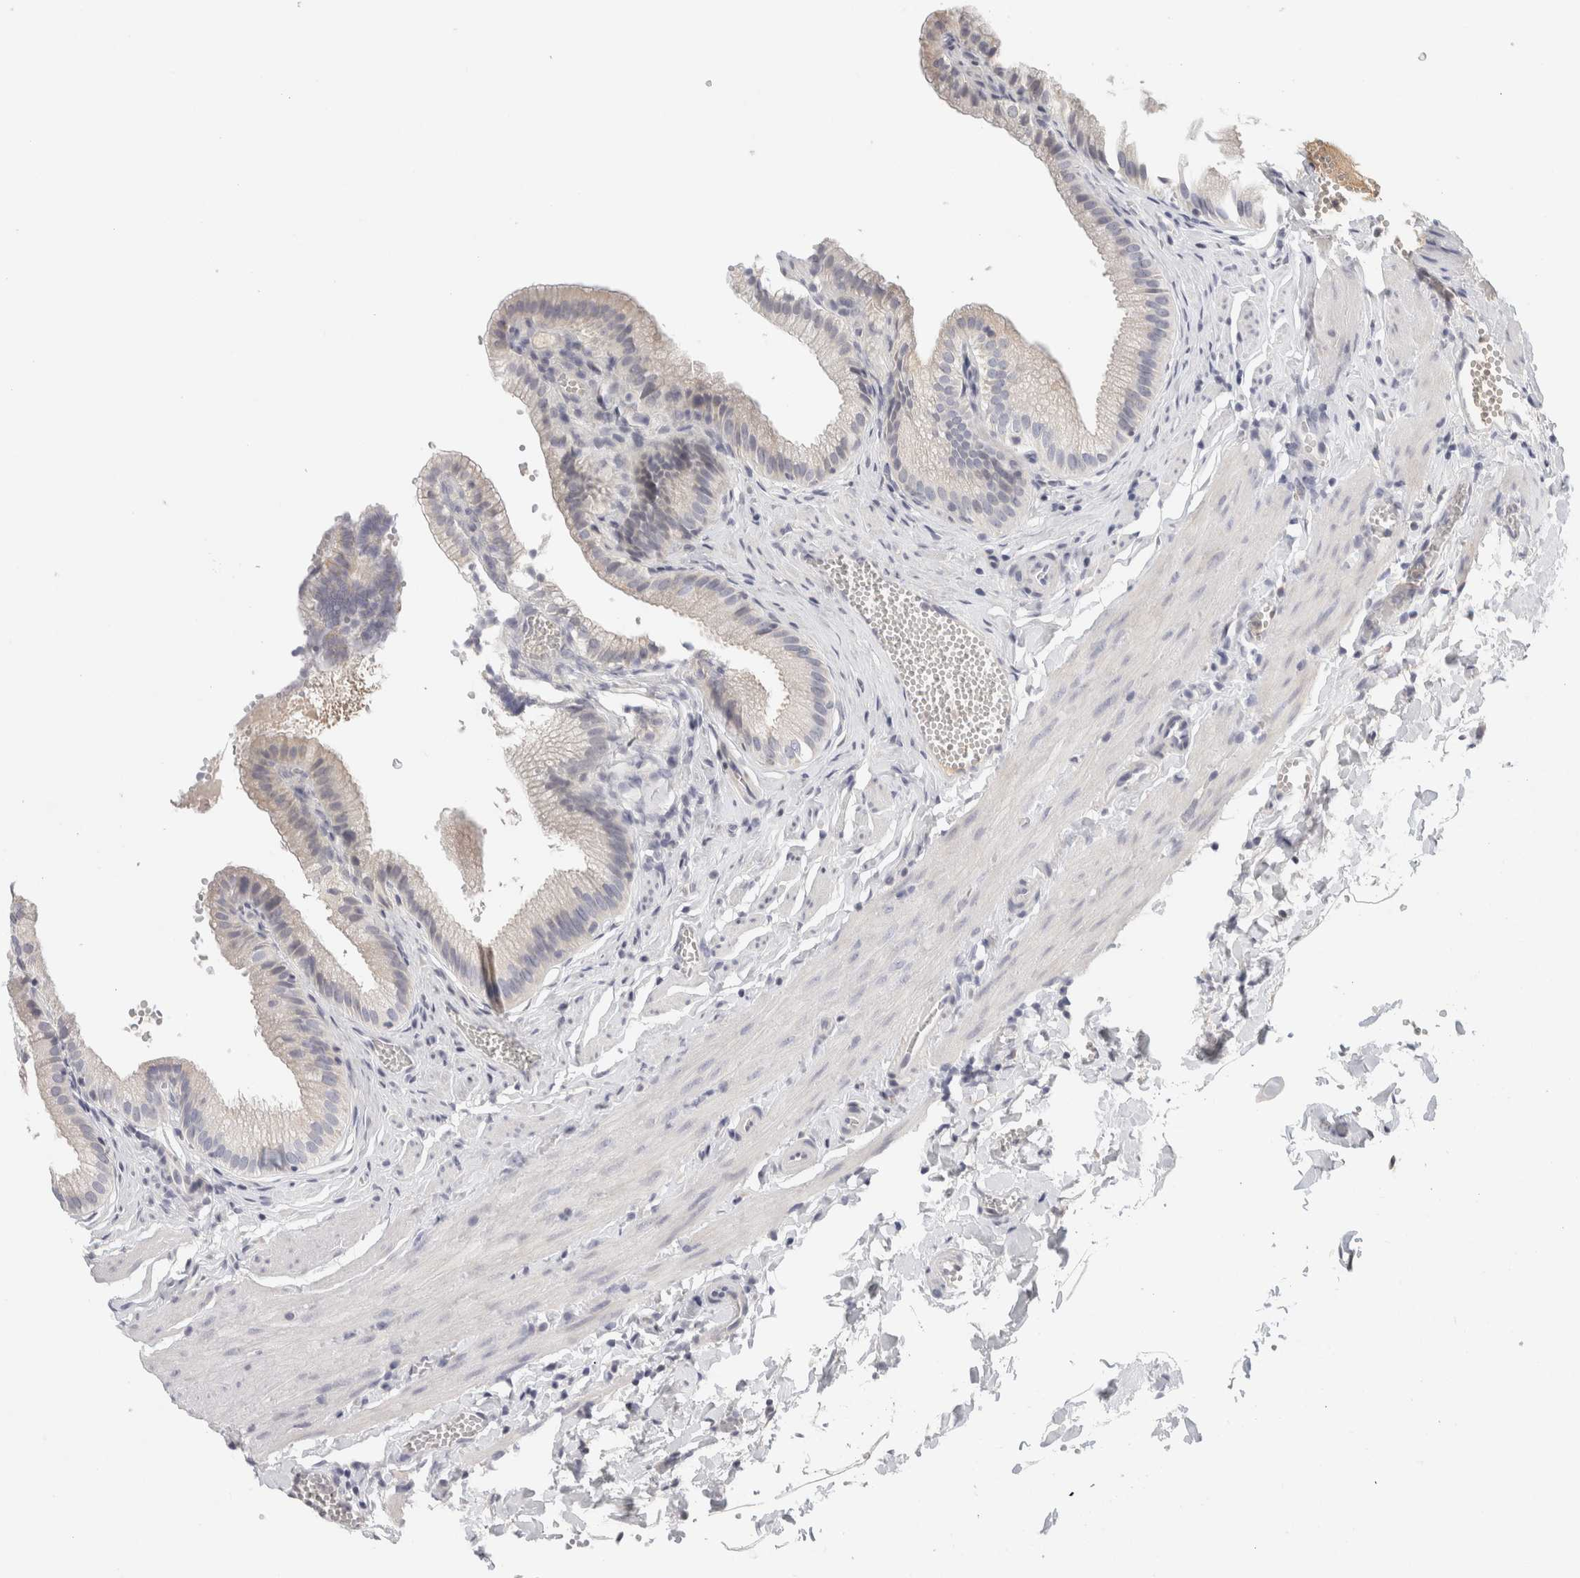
{"staining": {"intensity": "negative", "quantity": "none", "location": "none"}, "tissue": "gallbladder", "cell_type": "Glandular cells", "image_type": "normal", "snomed": [{"axis": "morphology", "description": "Normal tissue, NOS"}, {"axis": "topography", "description": "Gallbladder"}], "caption": "Protein analysis of unremarkable gallbladder displays no significant positivity in glandular cells.", "gene": "STK31", "patient": {"sex": "male", "age": 38}}